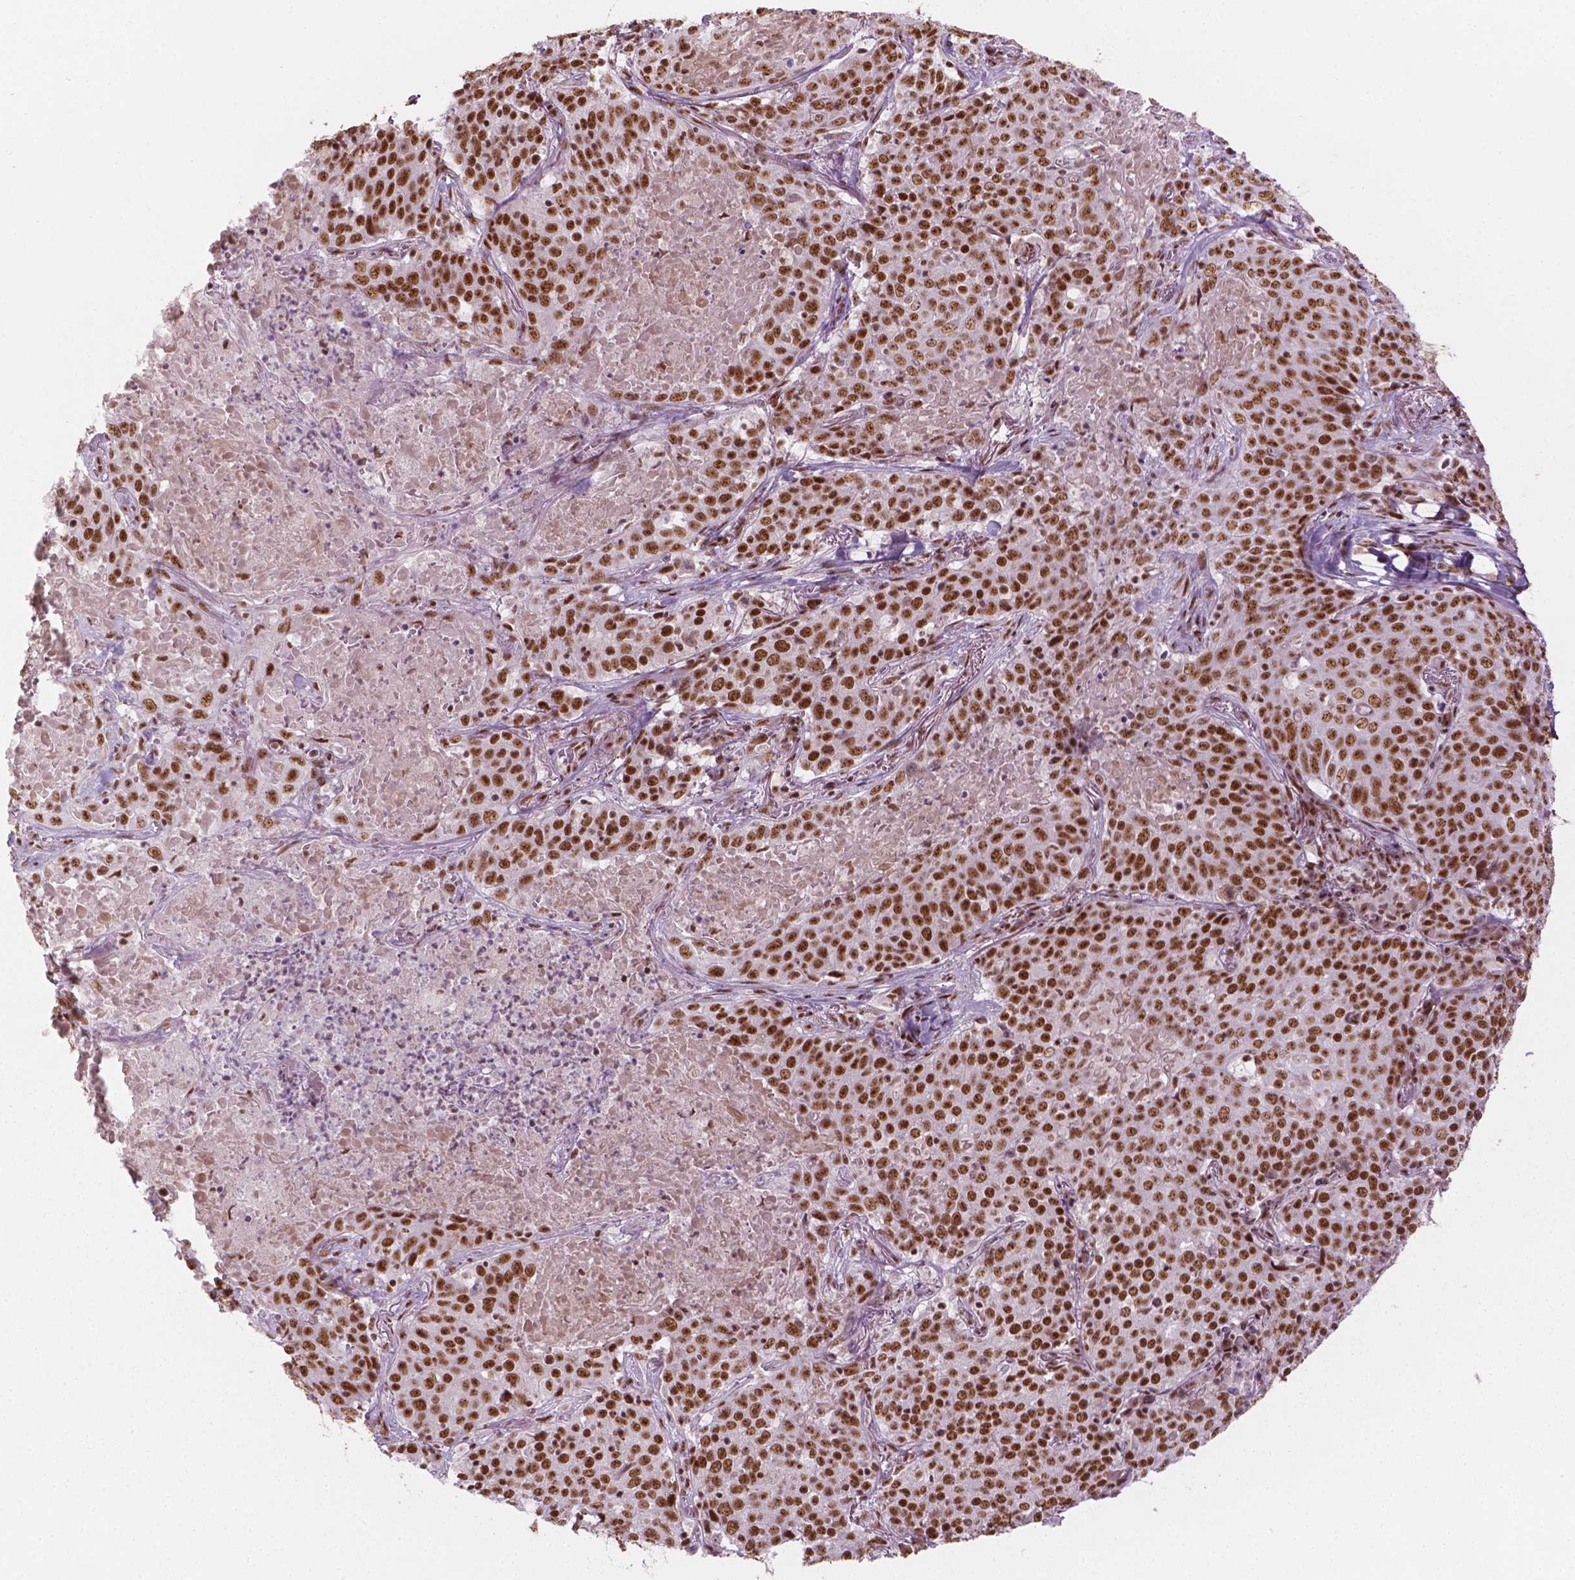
{"staining": {"intensity": "moderate", "quantity": ">75%", "location": "nuclear"}, "tissue": "lung cancer", "cell_type": "Tumor cells", "image_type": "cancer", "snomed": [{"axis": "morphology", "description": "Squamous cell carcinoma, NOS"}, {"axis": "topography", "description": "Lung"}], "caption": "Lung cancer (squamous cell carcinoma) was stained to show a protein in brown. There is medium levels of moderate nuclear expression in approximately >75% of tumor cells.", "gene": "ELF2", "patient": {"sex": "male", "age": 82}}